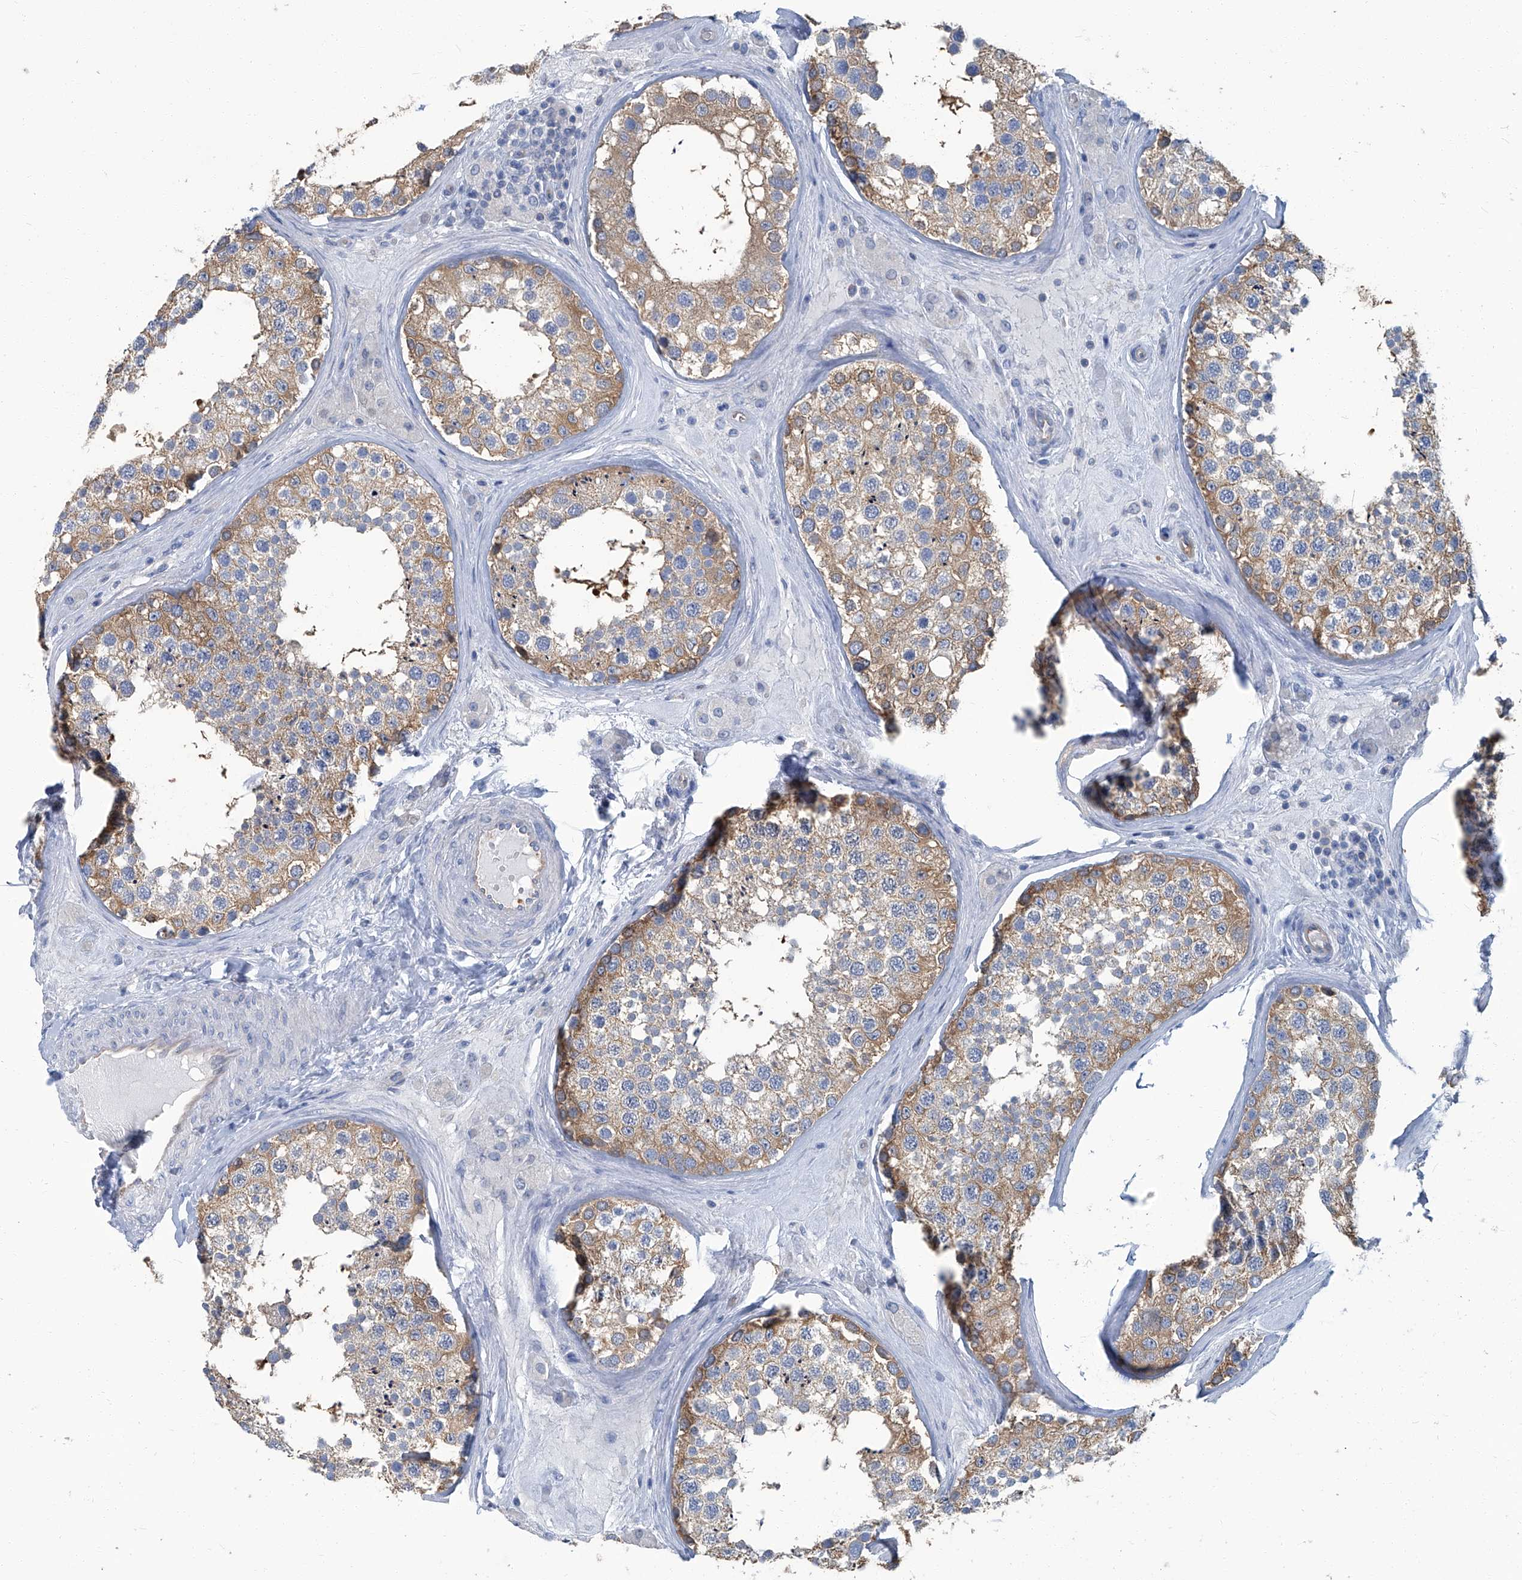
{"staining": {"intensity": "moderate", "quantity": ">75%", "location": "cytoplasmic/membranous"}, "tissue": "testis", "cell_type": "Cells in seminiferous ducts", "image_type": "normal", "snomed": [{"axis": "morphology", "description": "Normal tissue, NOS"}, {"axis": "topography", "description": "Testis"}], "caption": "An IHC photomicrograph of unremarkable tissue is shown. Protein staining in brown highlights moderate cytoplasmic/membranous positivity in testis within cells in seminiferous ducts. The staining was performed using DAB (3,3'-diaminobenzidine) to visualize the protein expression in brown, while the nuclei were stained in blue with hematoxylin (Magnification: 20x).", "gene": "PFKL", "patient": {"sex": "male", "age": 46}}